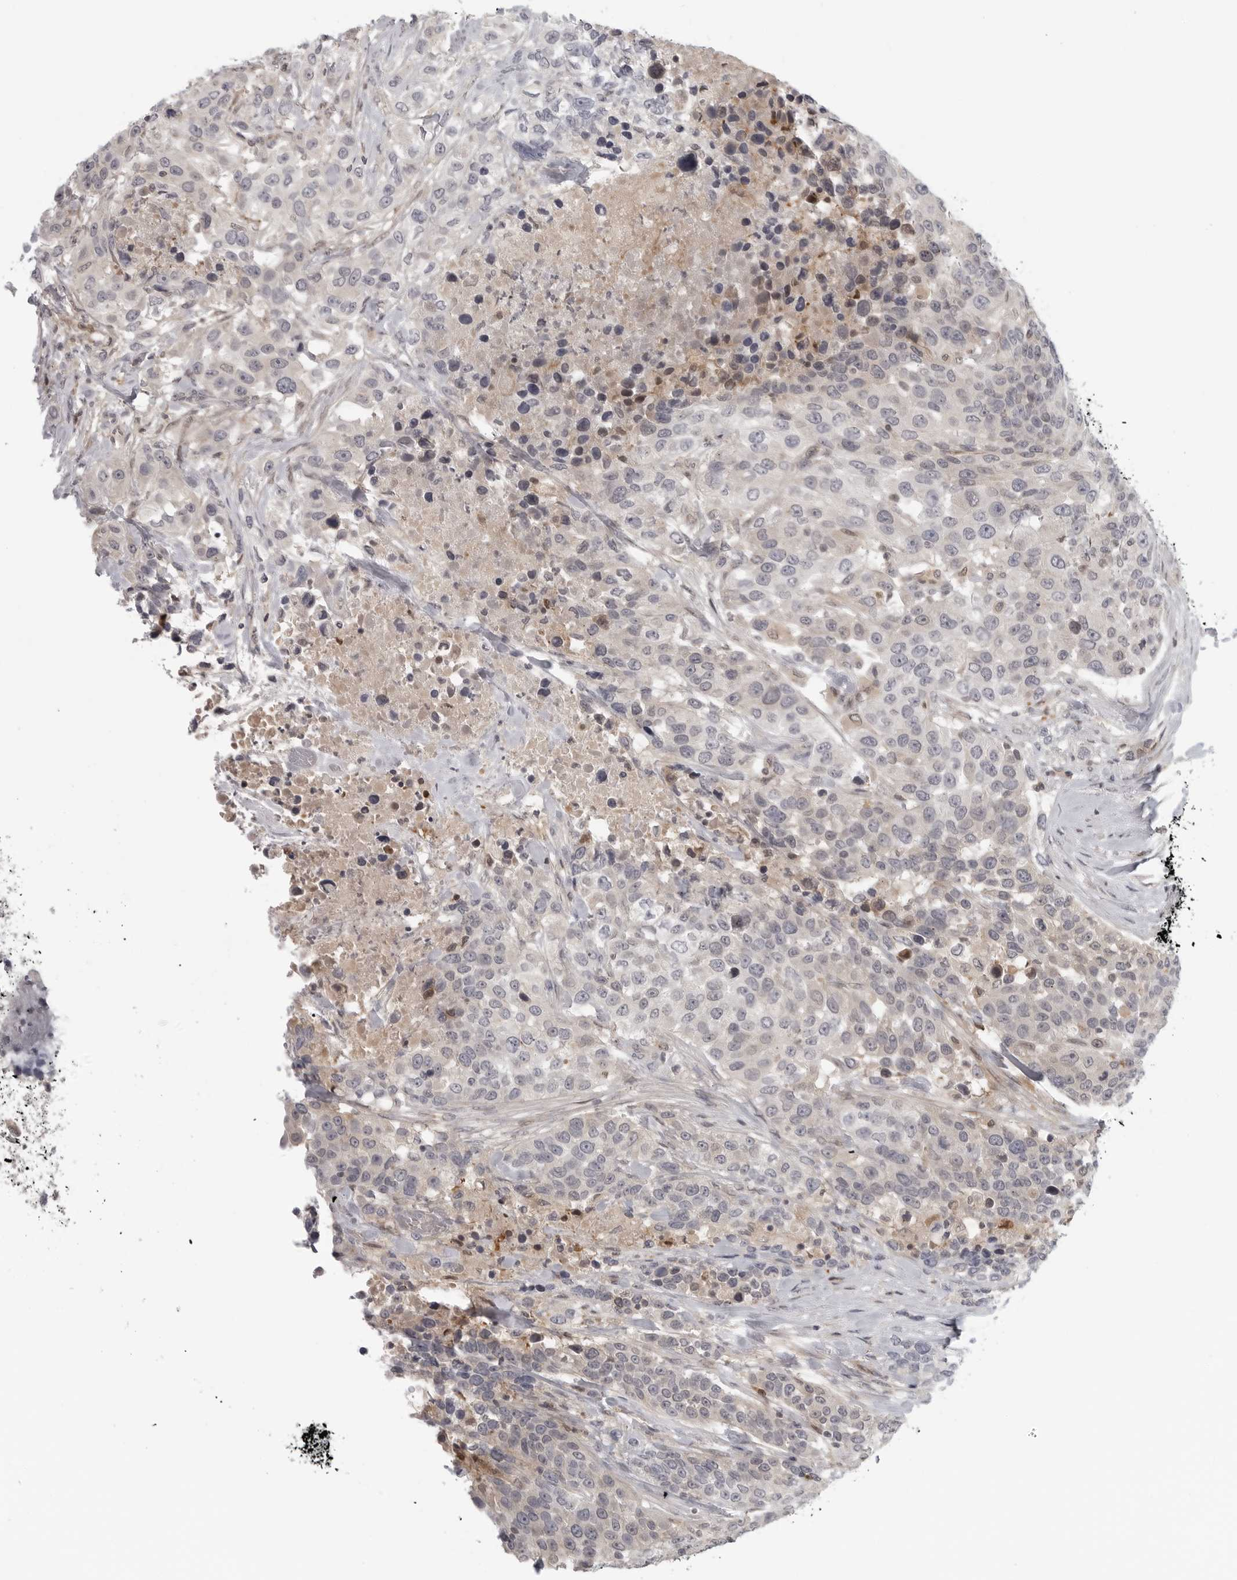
{"staining": {"intensity": "negative", "quantity": "none", "location": "none"}, "tissue": "urothelial cancer", "cell_type": "Tumor cells", "image_type": "cancer", "snomed": [{"axis": "morphology", "description": "Urothelial carcinoma, High grade"}, {"axis": "topography", "description": "Urinary bladder"}], "caption": "Urothelial cancer stained for a protein using immunohistochemistry (IHC) reveals no staining tumor cells.", "gene": "CTIF", "patient": {"sex": "female", "age": 80}}